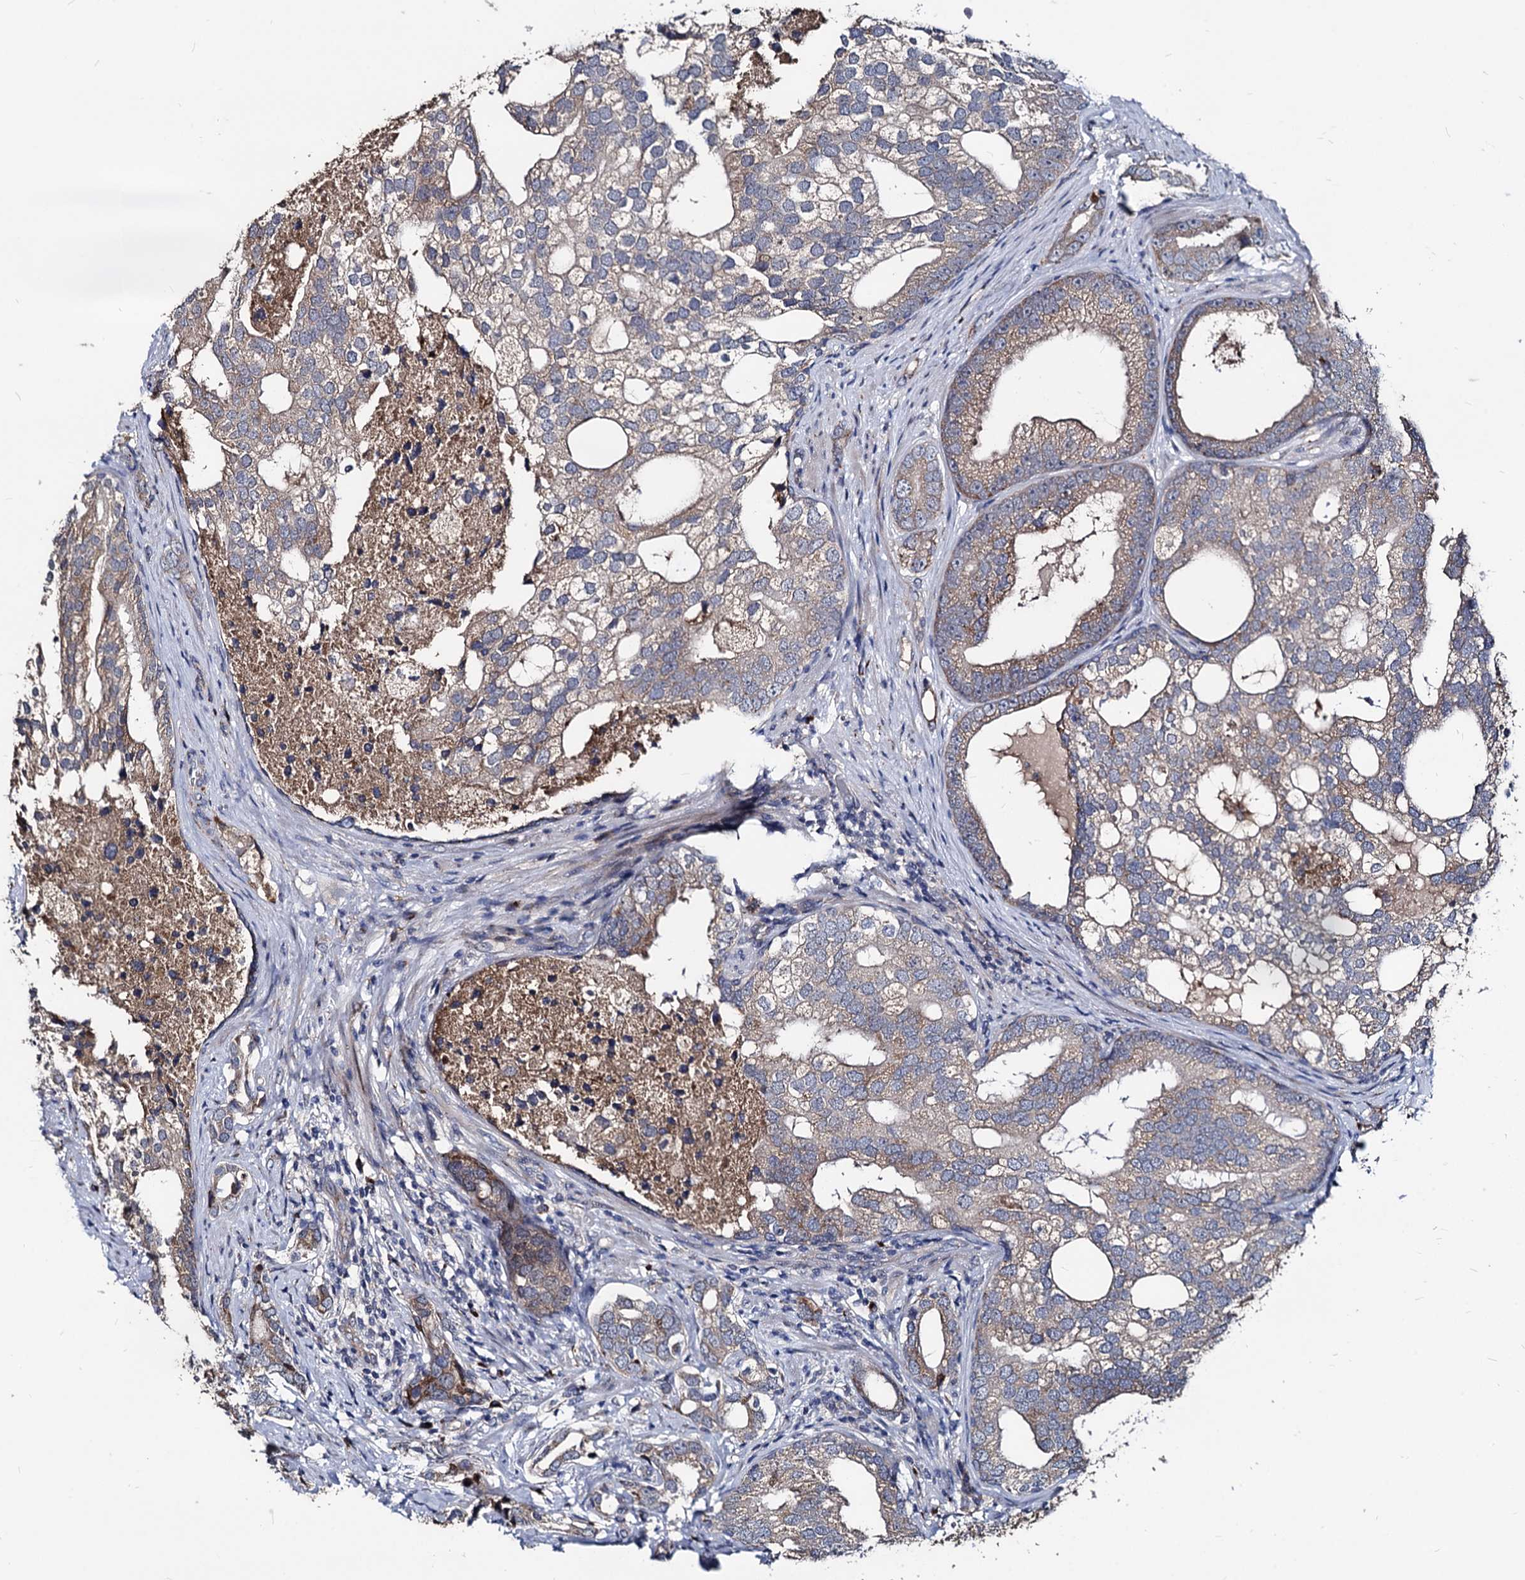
{"staining": {"intensity": "weak", "quantity": "25%-75%", "location": "cytoplasmic/membranous"}, "tissue": "prostate cancer", "cell_type": "Tumor cells", "image_type": "cancer", "snomed": [{"axis": "morphology", "description": "Adenocarcinoma, High grade"}, {"axis": "topography", "description": "Prostate"}], "caption": "DAB immunohistochemical staining of human high-grade adenocarcinoma (prostate) reveals weak cytoplasmic/membranous protein staining in approximately 25%-75% of tumor cells. Using DAB (brown) and hematoxylin (blue) stains, captured at high magnification using brightfield microscopy.", "gene": "SMAGP", "patient": {"sex": "male", "age": 75}}